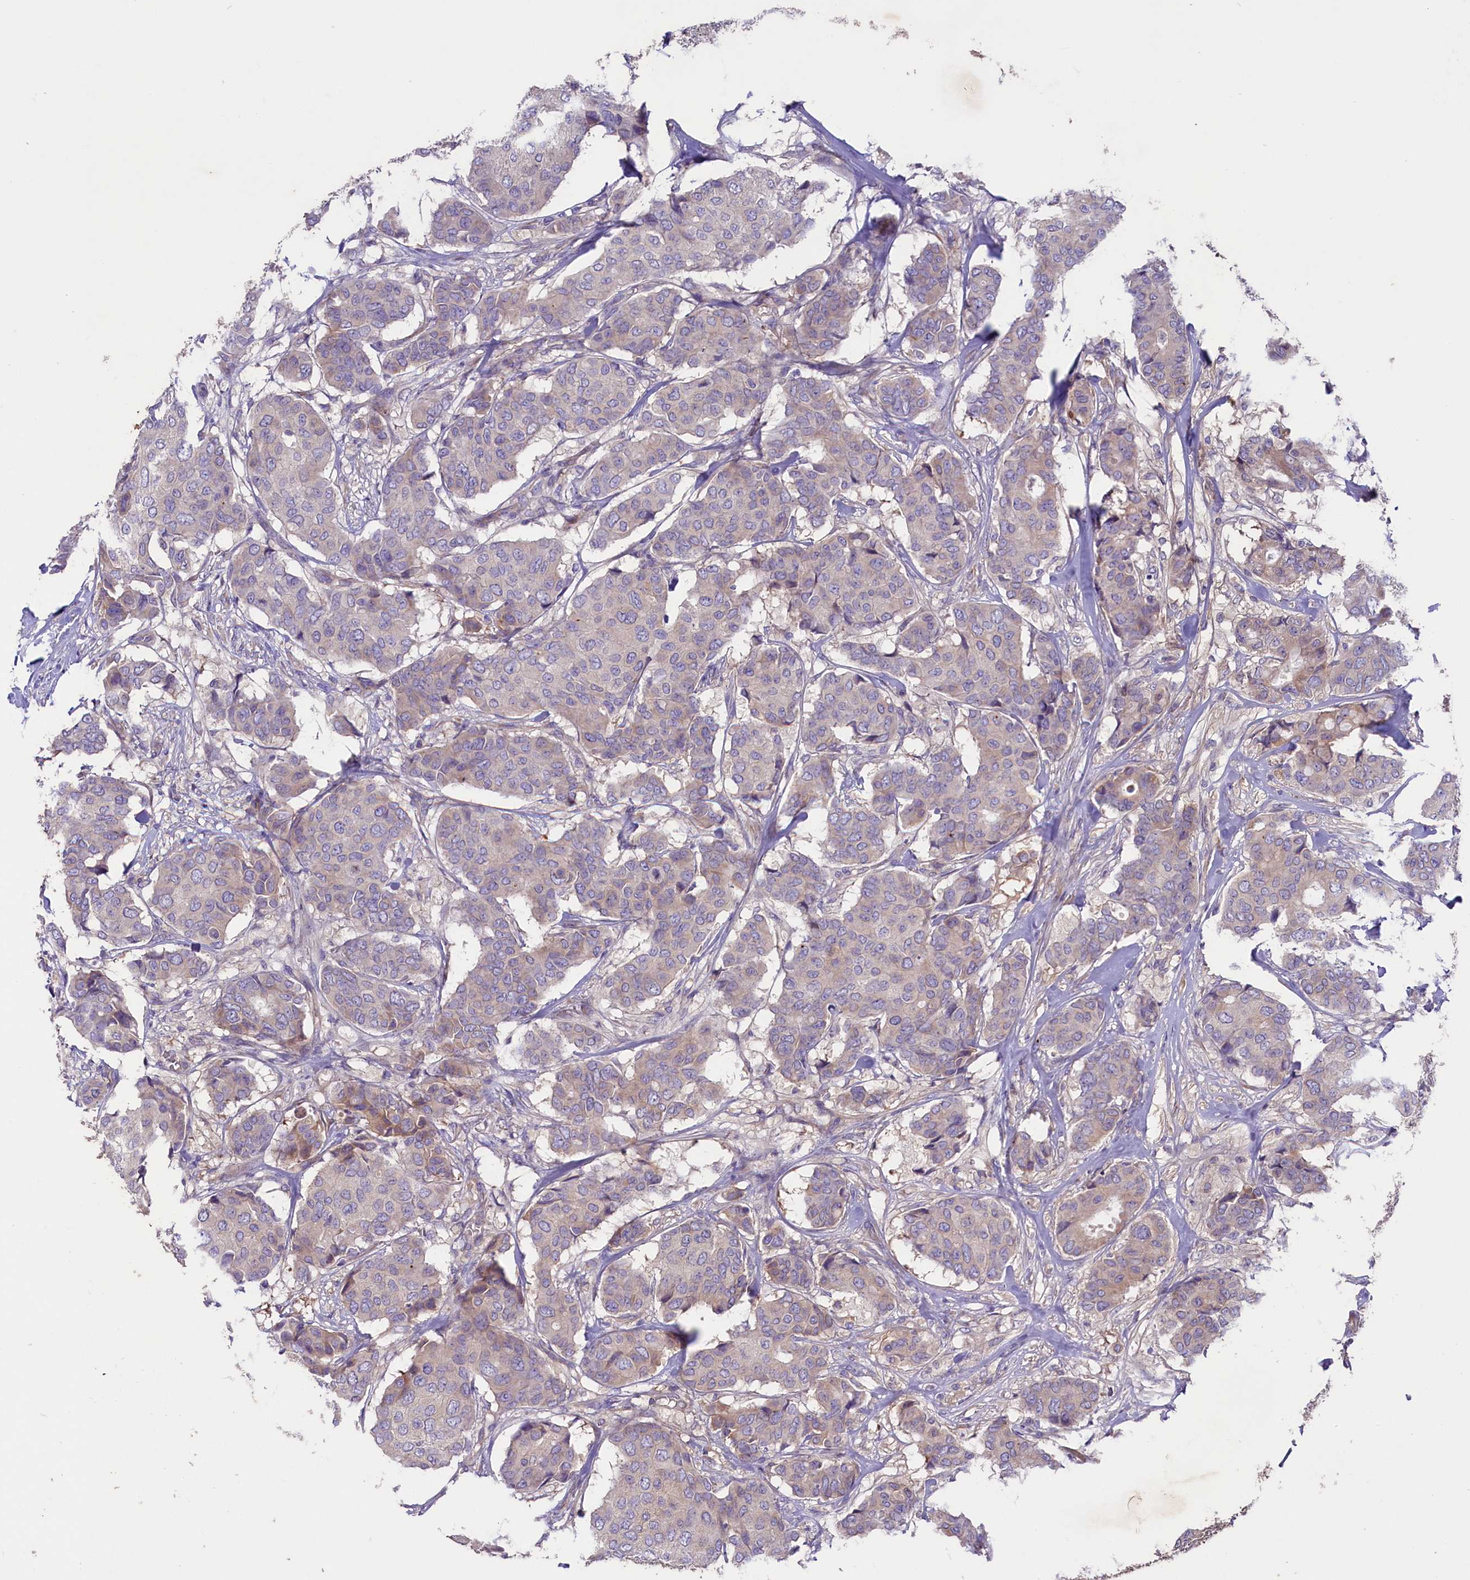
{"staining": {"intensity": "weak", "quantity": "<25%", "location": "cytoplasmic/membranous"}, "tissue": "breast cancer", "cell_type": "Tumor cells", "image_type": "cancer", "snomed": [{"axis": "morphology", "description": "Duct carcinoma"}, {"axis": "topography", "description": "Breast"}], "caption": "A micrograph of human breast cancer is negative for staining in tumor cells.", "gene": "CD99L2", "patient": {"sex": "female", "age": 75}}